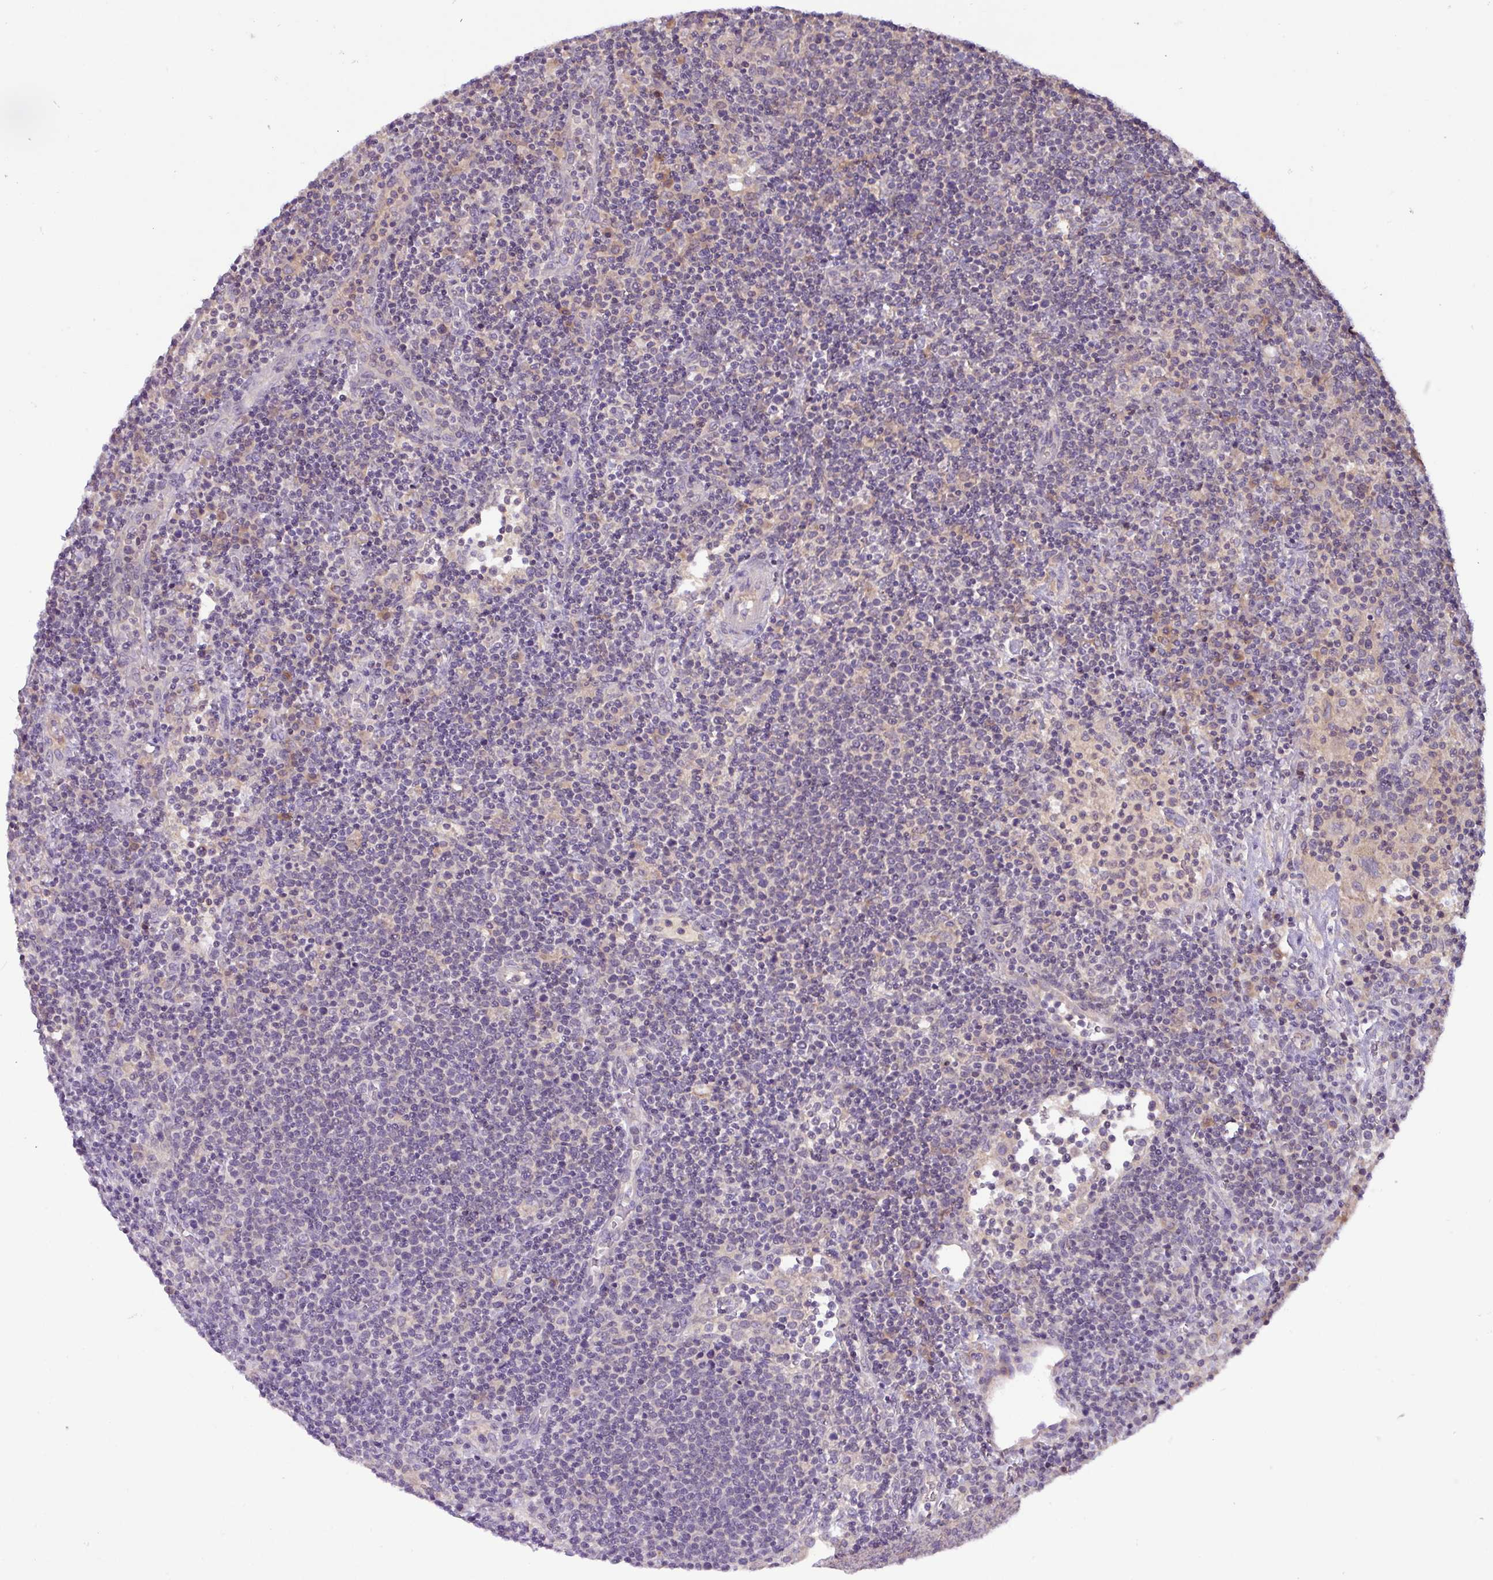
{"staining": {"intensity": "negative", "quantity": "none", "location": "none"}, "tissue": "lymphoma", "cell_type": "Tumor cells", "image_type": "cancer", "snomed": [{"axis": "morphology", "description": "Malignant lymphoma, non-Hodgkin's type, High grade"}, {"axis": "topography", "description": "Lymph node"}], "caption": "High power microscopy photomicrograph of an immunohistochemistry photomicrograph of malignant lymphoma, non-Hodgkin's type (high-grade), revealing no significant expression in tumor cells.", "gene": "TMEM62", "patient": {"sex": "male", "age": 61}}